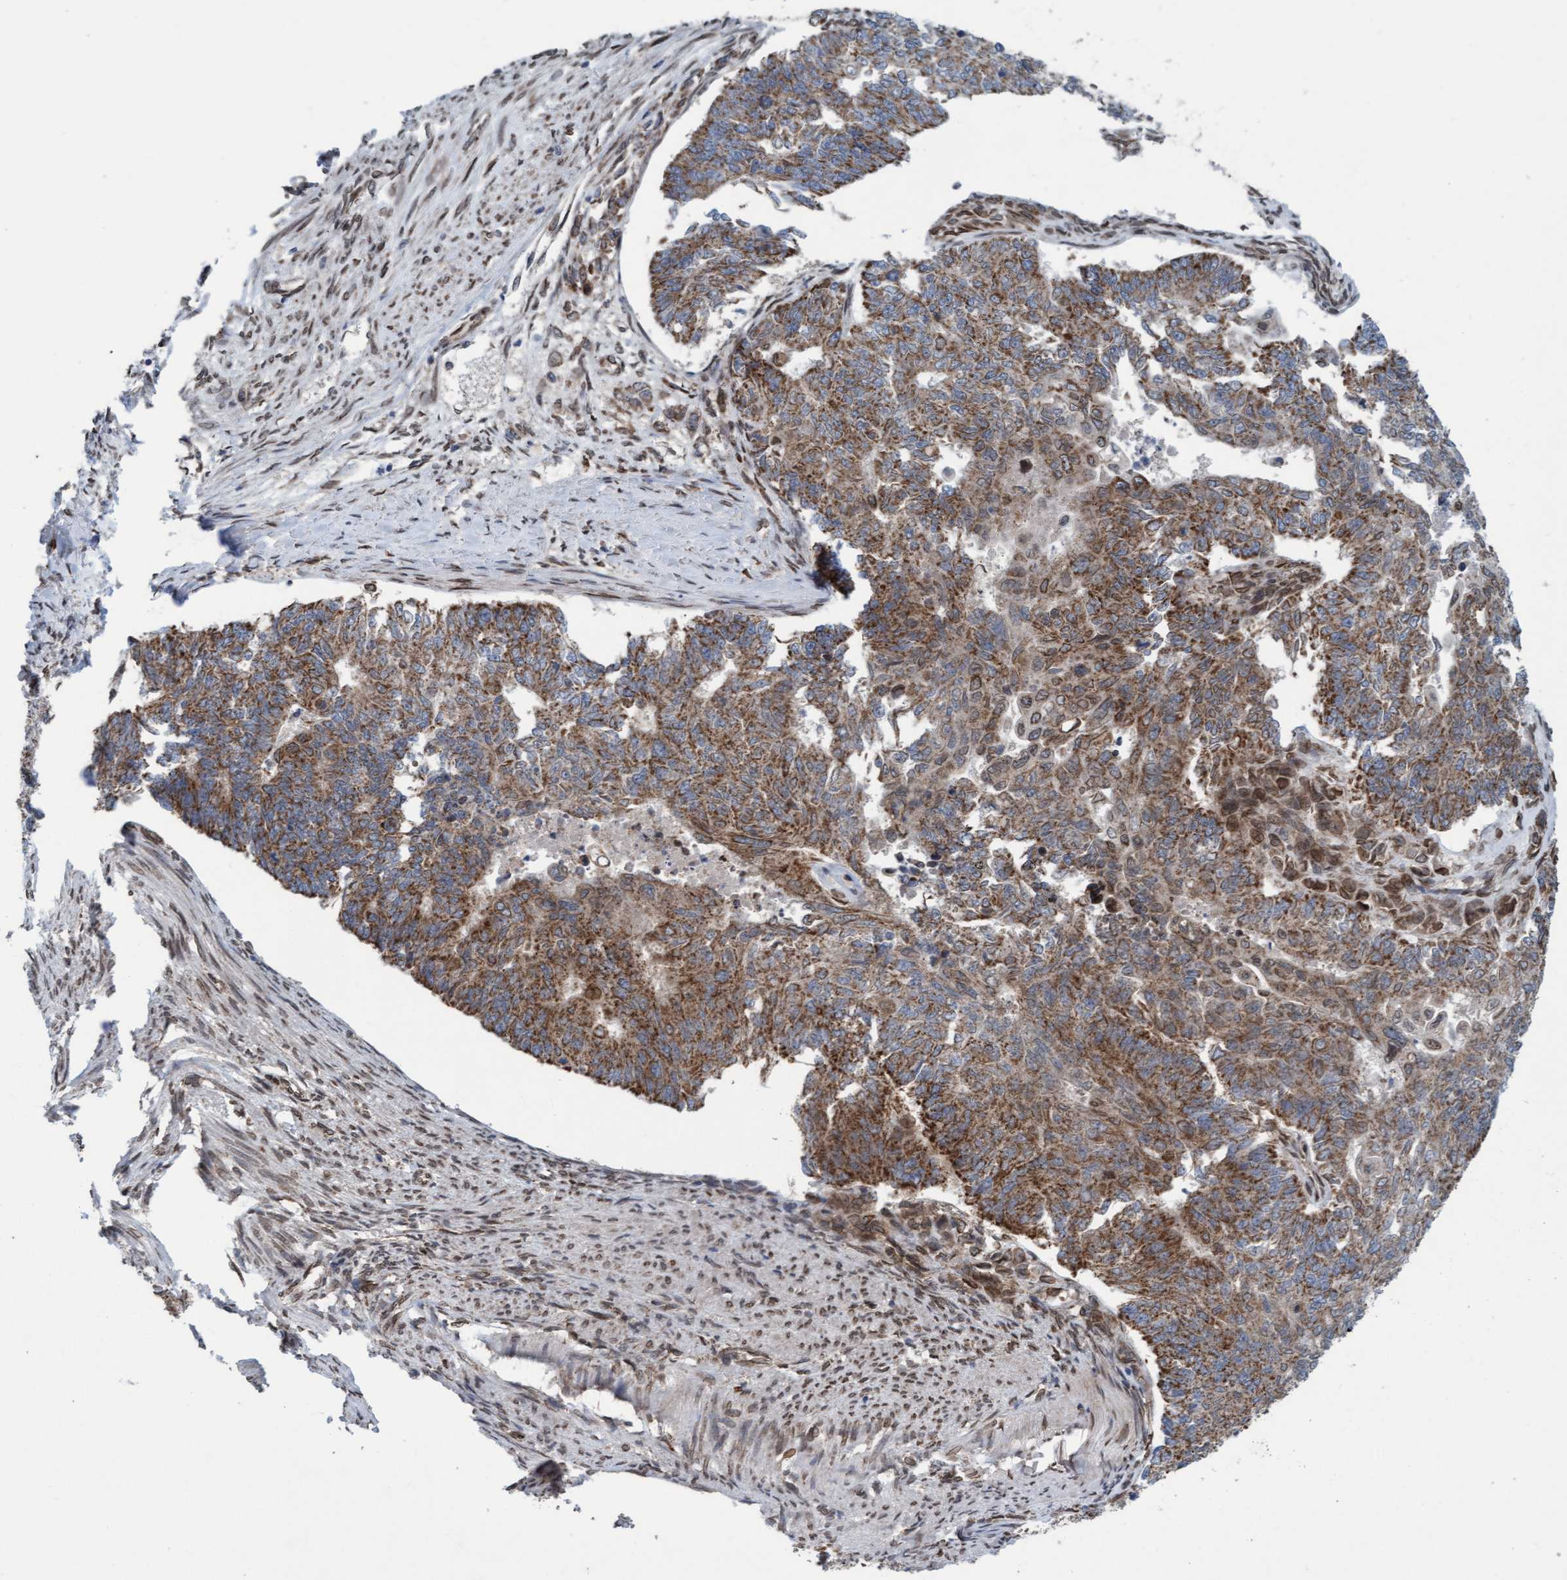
{"staining": {"intensity": "moderate", "quantity": ">75%", "location": "cytoplasmic/membranous"}, "tissue": "endometrial cancer", "cell_type": "Tumor cells", "image_type": "cancer", "snomed": [{"axis": "morphology", "description": "Adenocarcinoma, NOS"}, {"axis": "topography", "description": "Endometrium"}], "caption": "The photomicrograph demonstrates immunohistochemical staining of endometrial adenocarcinoma. There is moderate cytoplasmic/membranous expression is identified in approximately >75% of tumor cells. Nuclei are stained in blue.", "gene": "MRPS23", "patient": {"sex": "female", "age": 32}}